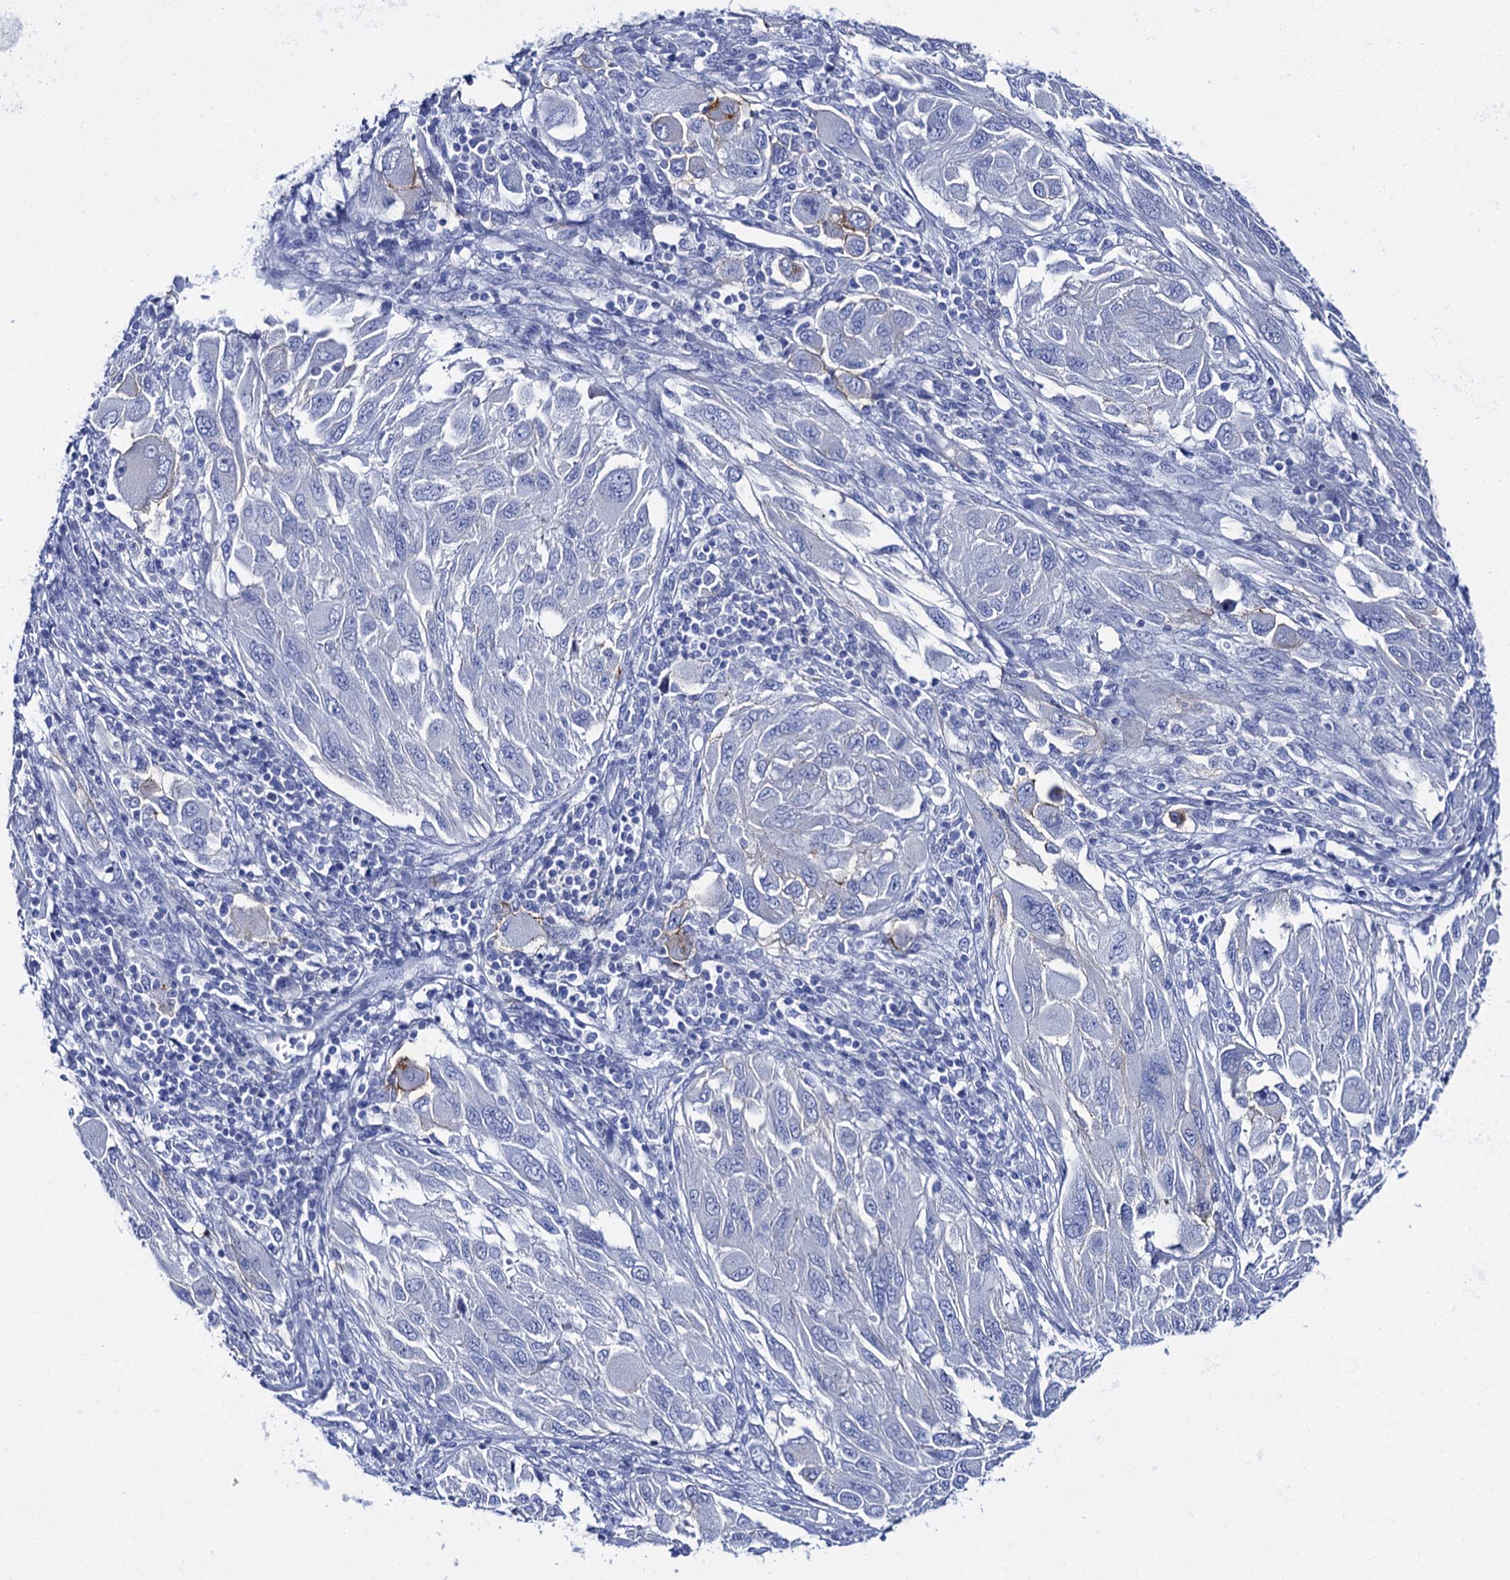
{"staining": {"intensity": "negative", "quantity": "none", "location": "none"}, "tissue": "melanoma", "cell_type": "Tumor cells", "image_type": "cancer", "snomed": [{"axis": "morphology", "description": "Malignant melanoma, NOS"}, {"axis": "topography", "description": "Skin"}], "caption": "Melanoma stained for a protein using IHC reveals no expression tumor cells.", "gene": "RAB3IP", "patient": {"sex": "female", "age": 91}}